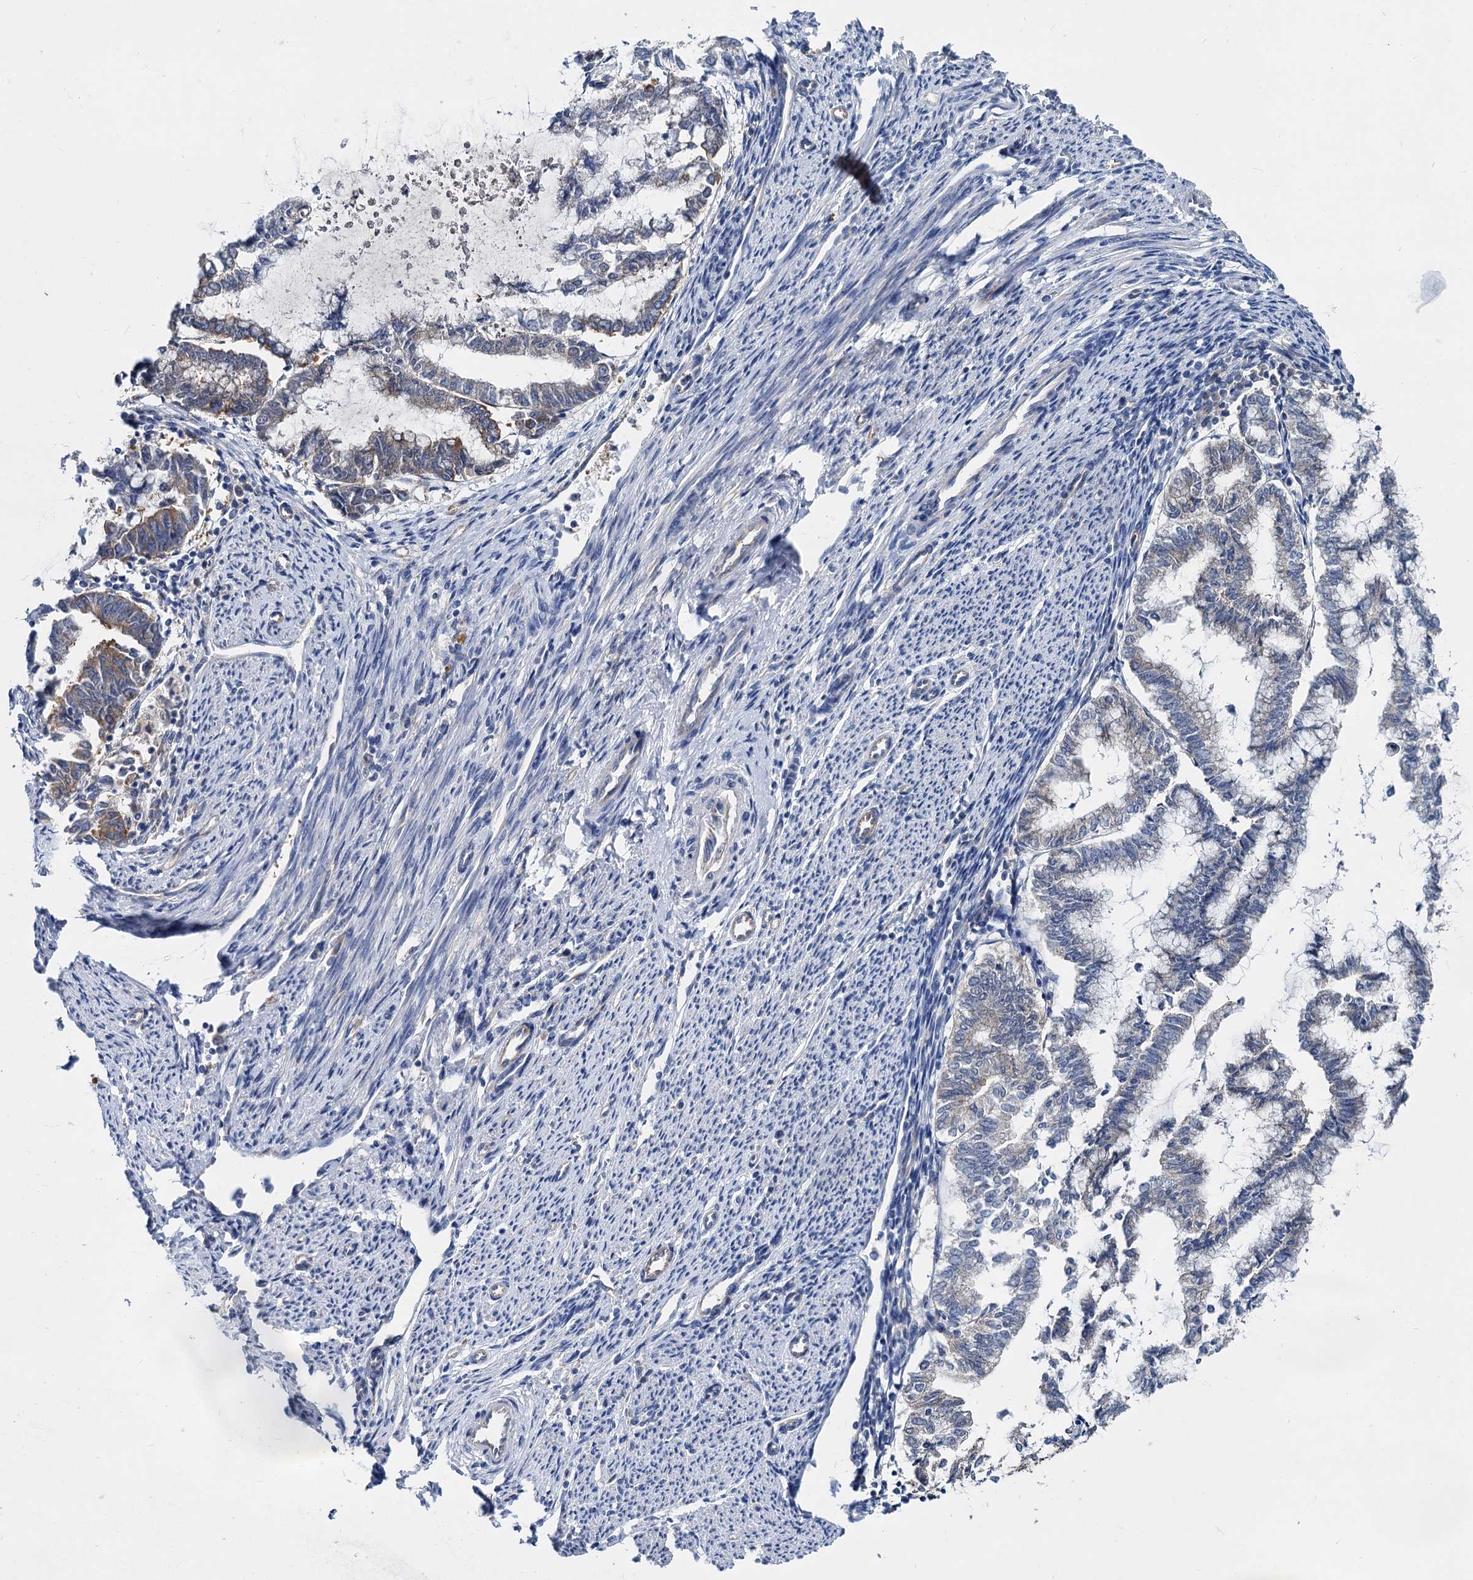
{"staining": {"intensity": "weak", "quantity": "25%-75%", "location": "cytoplasmic/membranous"}, "tissue": "endometrial cancer", "cell_type": "Tumor cells", "image_type": "cancer", "snomed": [{"axis": "morphology", "description": "Adenocarcinoma, NOS"}, {"axis": "topography", "description": "Endometrium"}], "caption": "Endometrial adenocarcinoma stained for a protein displays weak cytoplasmic/membranous positivity in tumor cells.", "gene": "QARS1", "patient": {"sex": "female", "age": 79}}